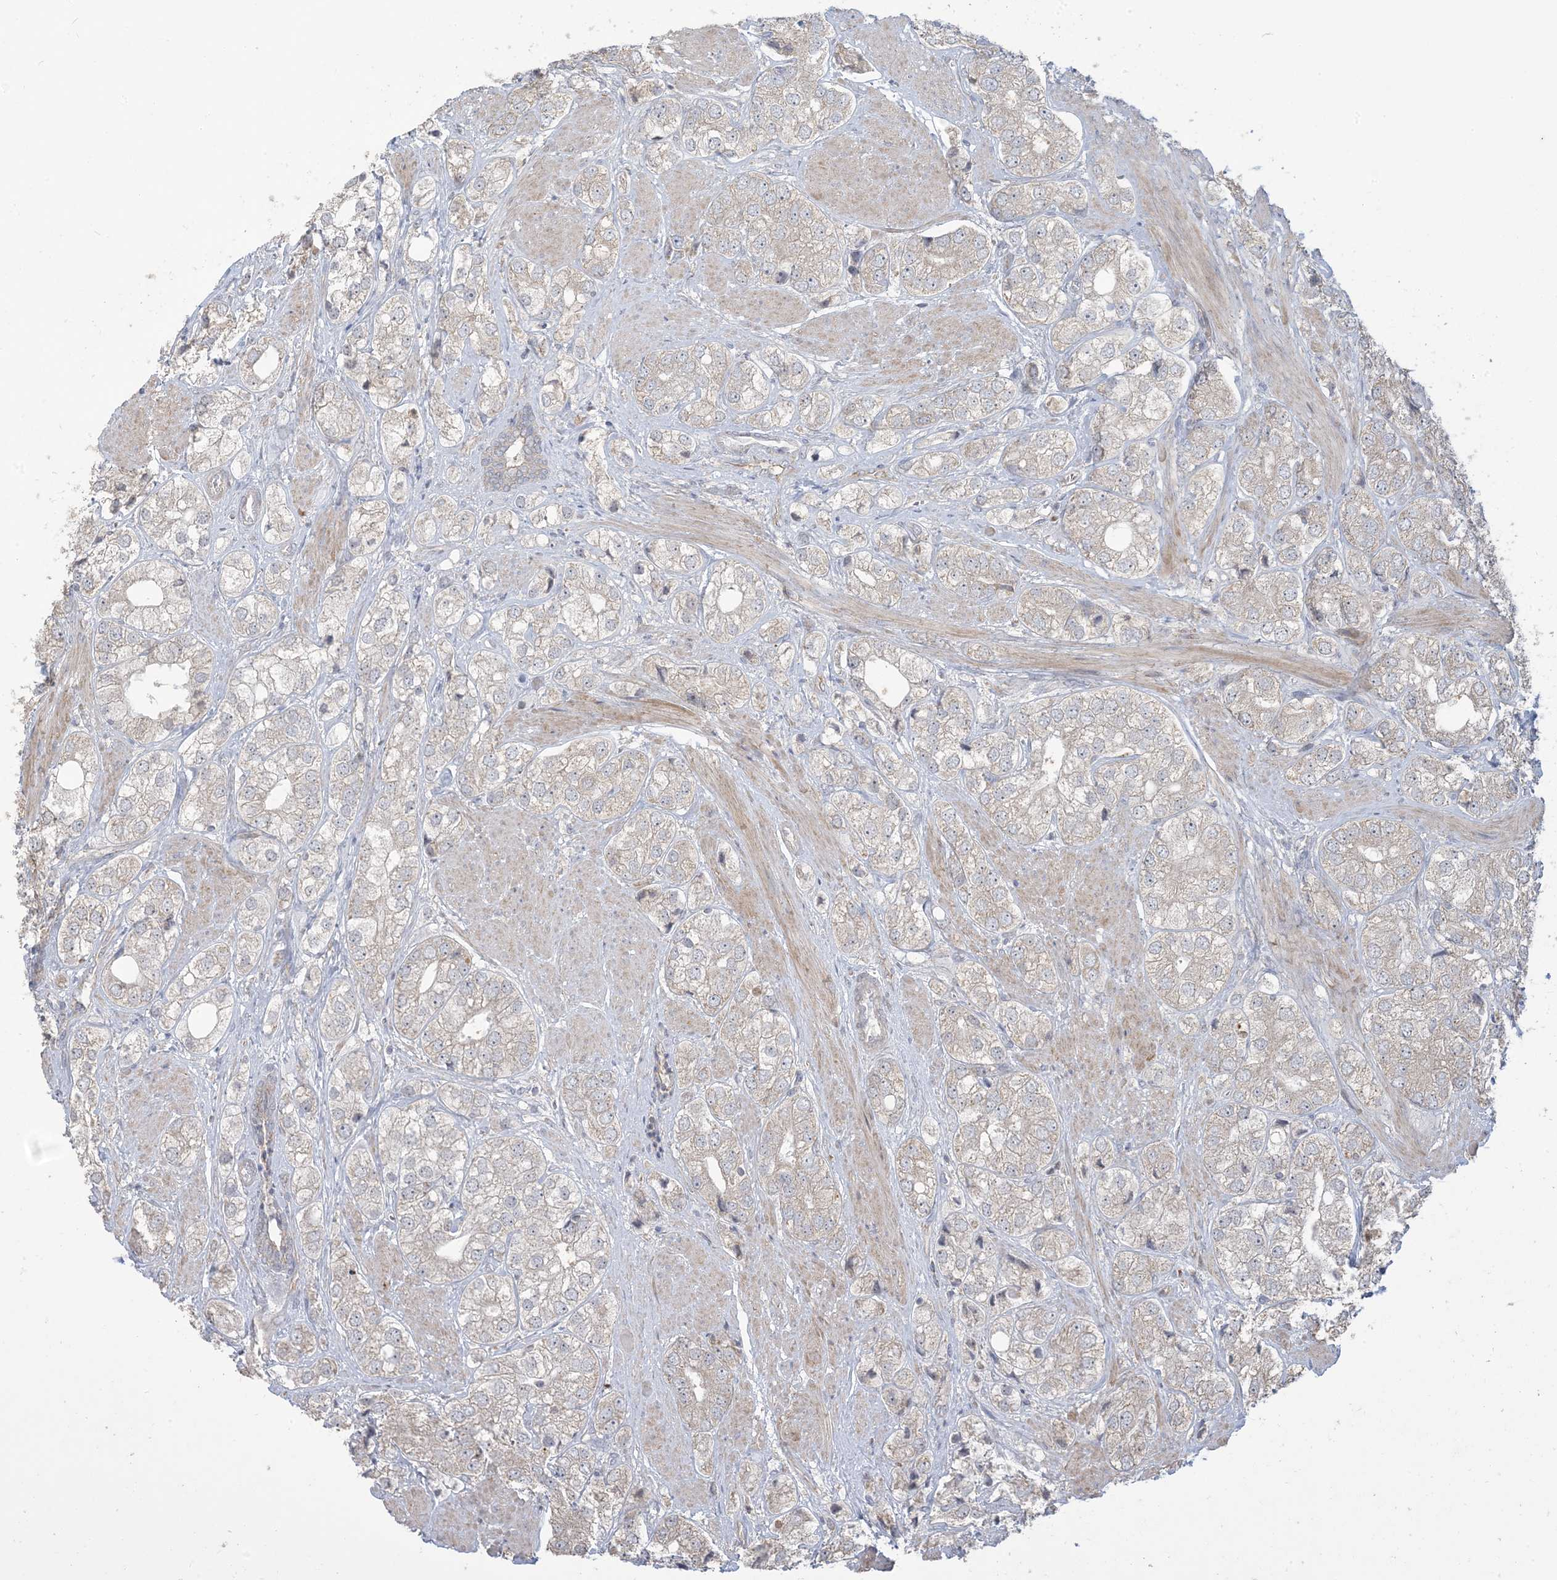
{"staining": {"intensity": "weak", "quantity": "<25%", "location": "cytoplasmic/membranous"}, "tissue": "prostate cancer", "cell_type": "Tumor cells", "image_type": "cancer", "snomed": [{"axis": "morphology", "description": "Adenocarcinoma, High grade"}, {"axis": "topography", "description": "Prostate"}], "caption": "Tumor cells are negative for protein expression in human prostate cancer (high-grade adenocarcinoma).", "gene": "KLHL18", "patient": {"sex": "male", "age": 50}}